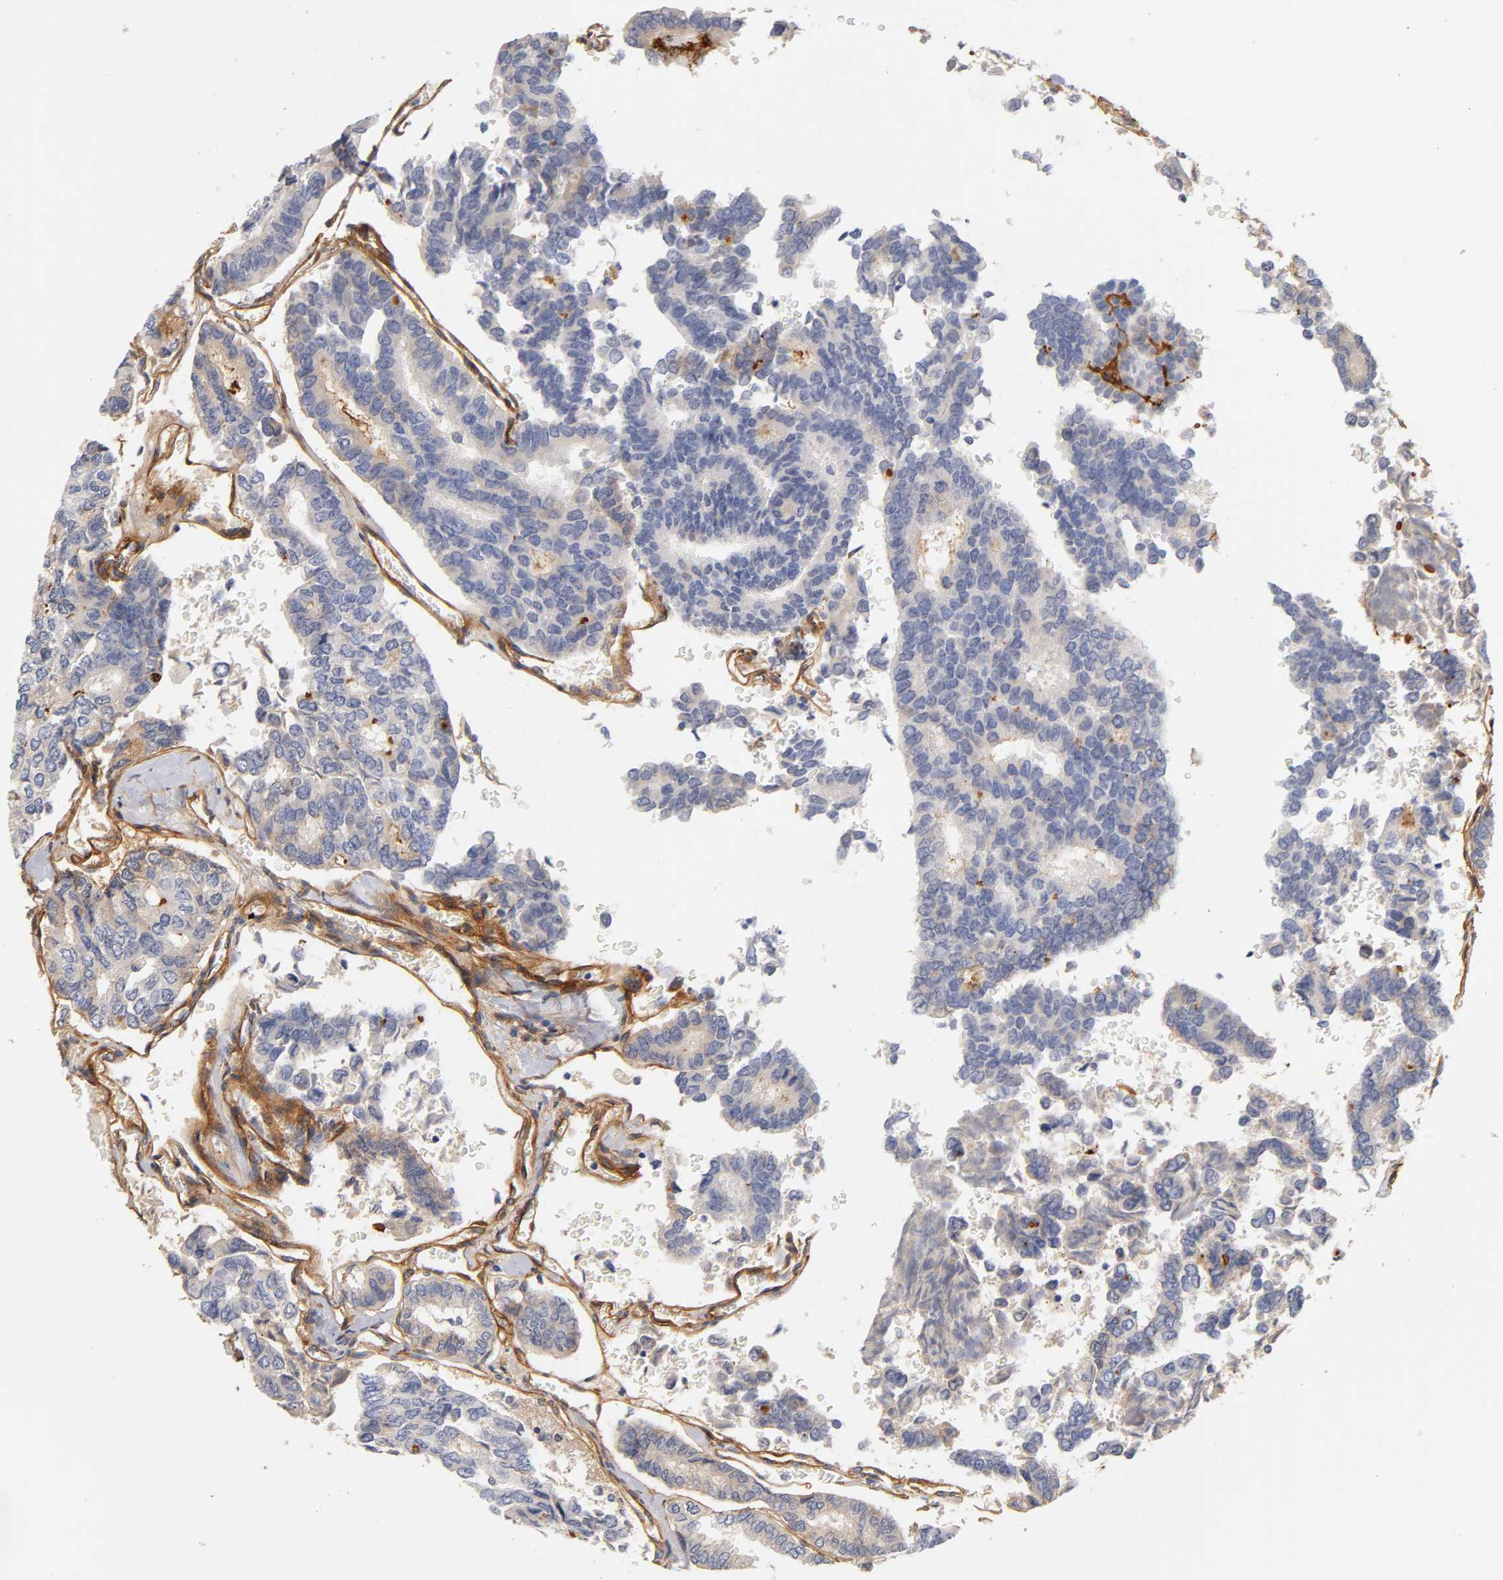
{"staining": {"intensity": "negative", "quantity": "none", "location": "none"}, "tissue": "thyroid cancer", "cell_type": "Tumor cells", "image_type": "cancer", "snomed": [{"axis": "morphology", "description": "Papillary adenocarcinoma, NOS"}, {"axis": "topography", "description": "Thyroid gland"}], "caption": "IHC photomicrograph of papillary adenocarcinoma (thyroid) stained for a protein (brown), which shows no staining in tumor cells.", "gene": "LAMB1", "patient": {"sex": "female", "age": 35}}